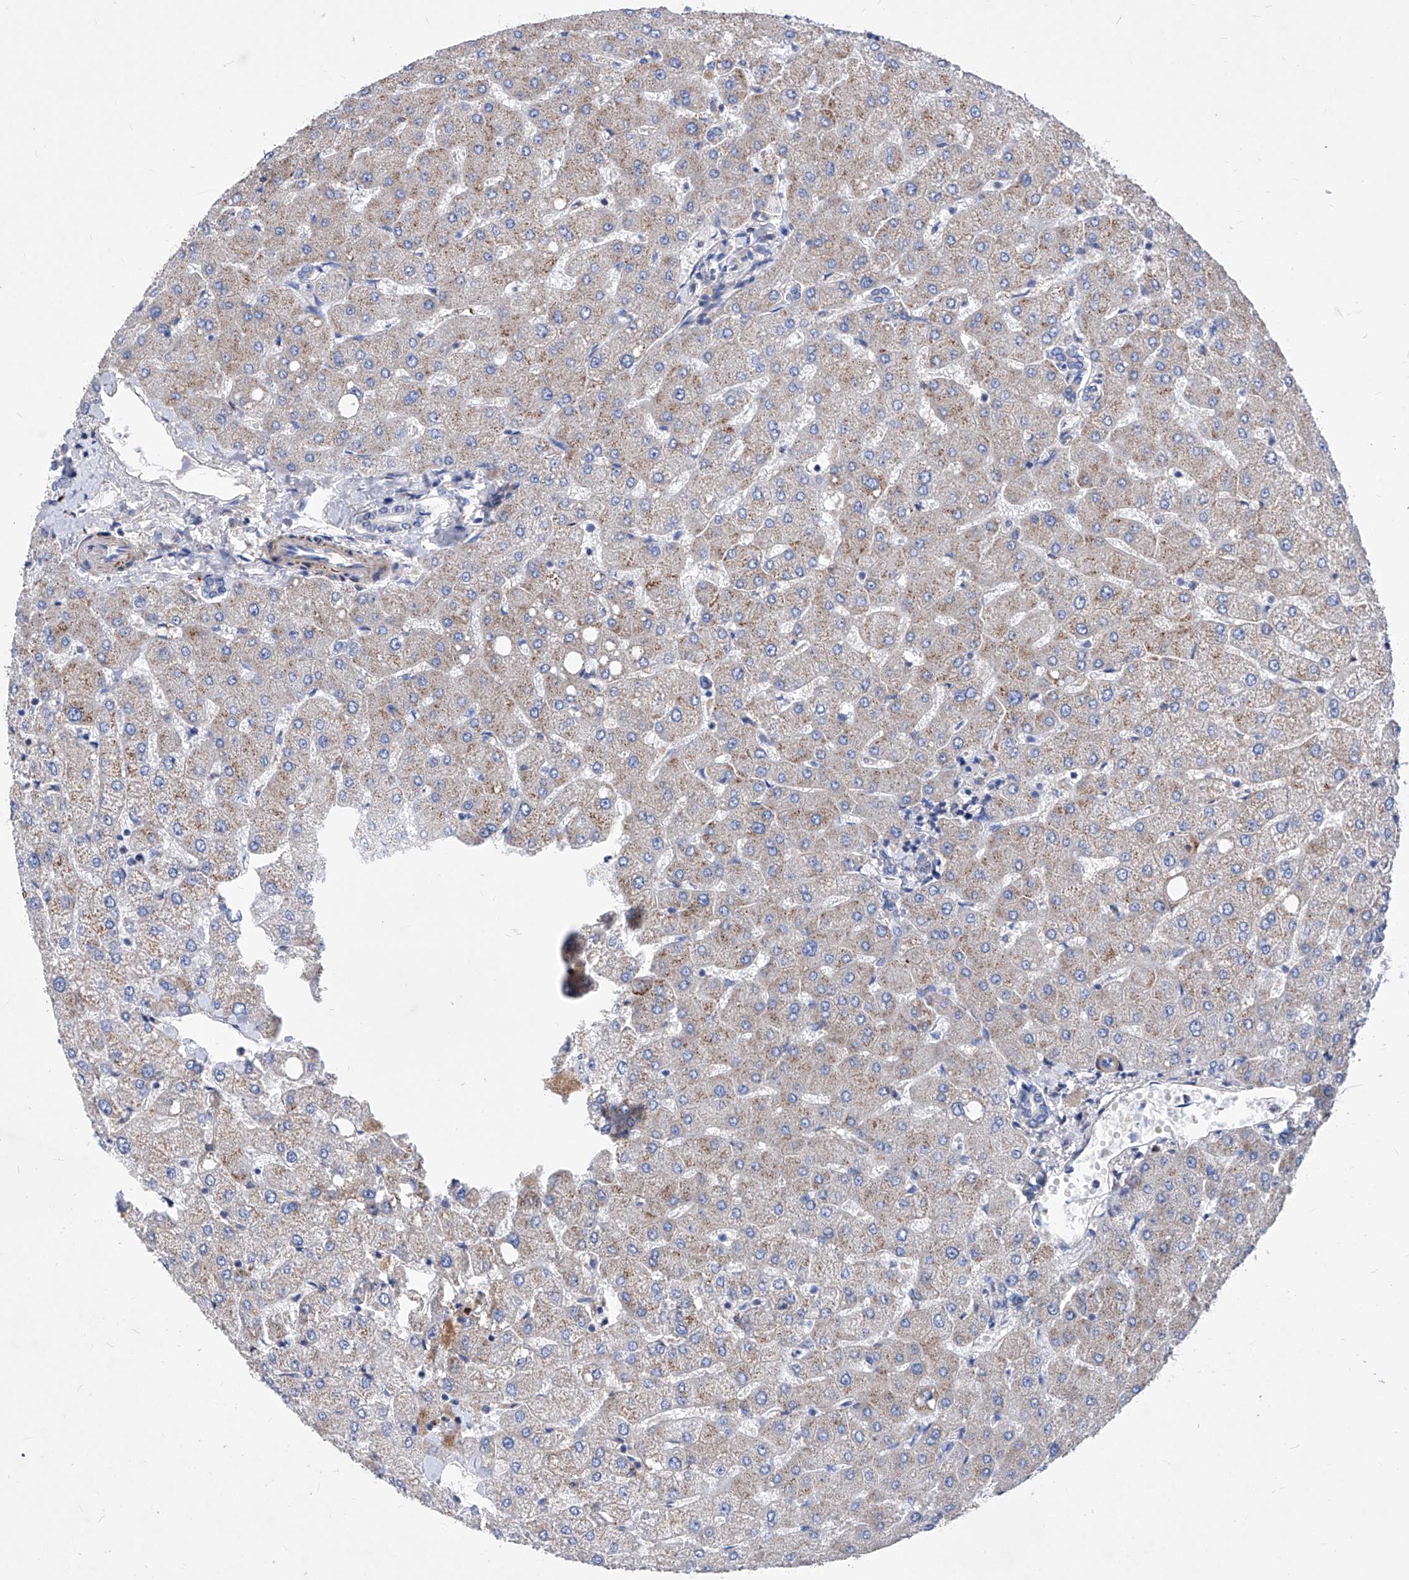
{"staining": {"intensity": "negative", "quantity": "none", "location": "none"}, "tissue": "liver", "cell_type": "Cholangiocytes", "image_type": "normal", "snomed": [{"axis": "morphology", "description": "Normal tissue, NOS"}, {"axis": "topography", "description": "Liver"}], "caption": "Immunohistochemistry image of normal liver: human liver stained with DAB displays no significant protein positivity in cholangiocytes.", "gene": "HRNR", "patient": {"sex": "female", "age": 54}}